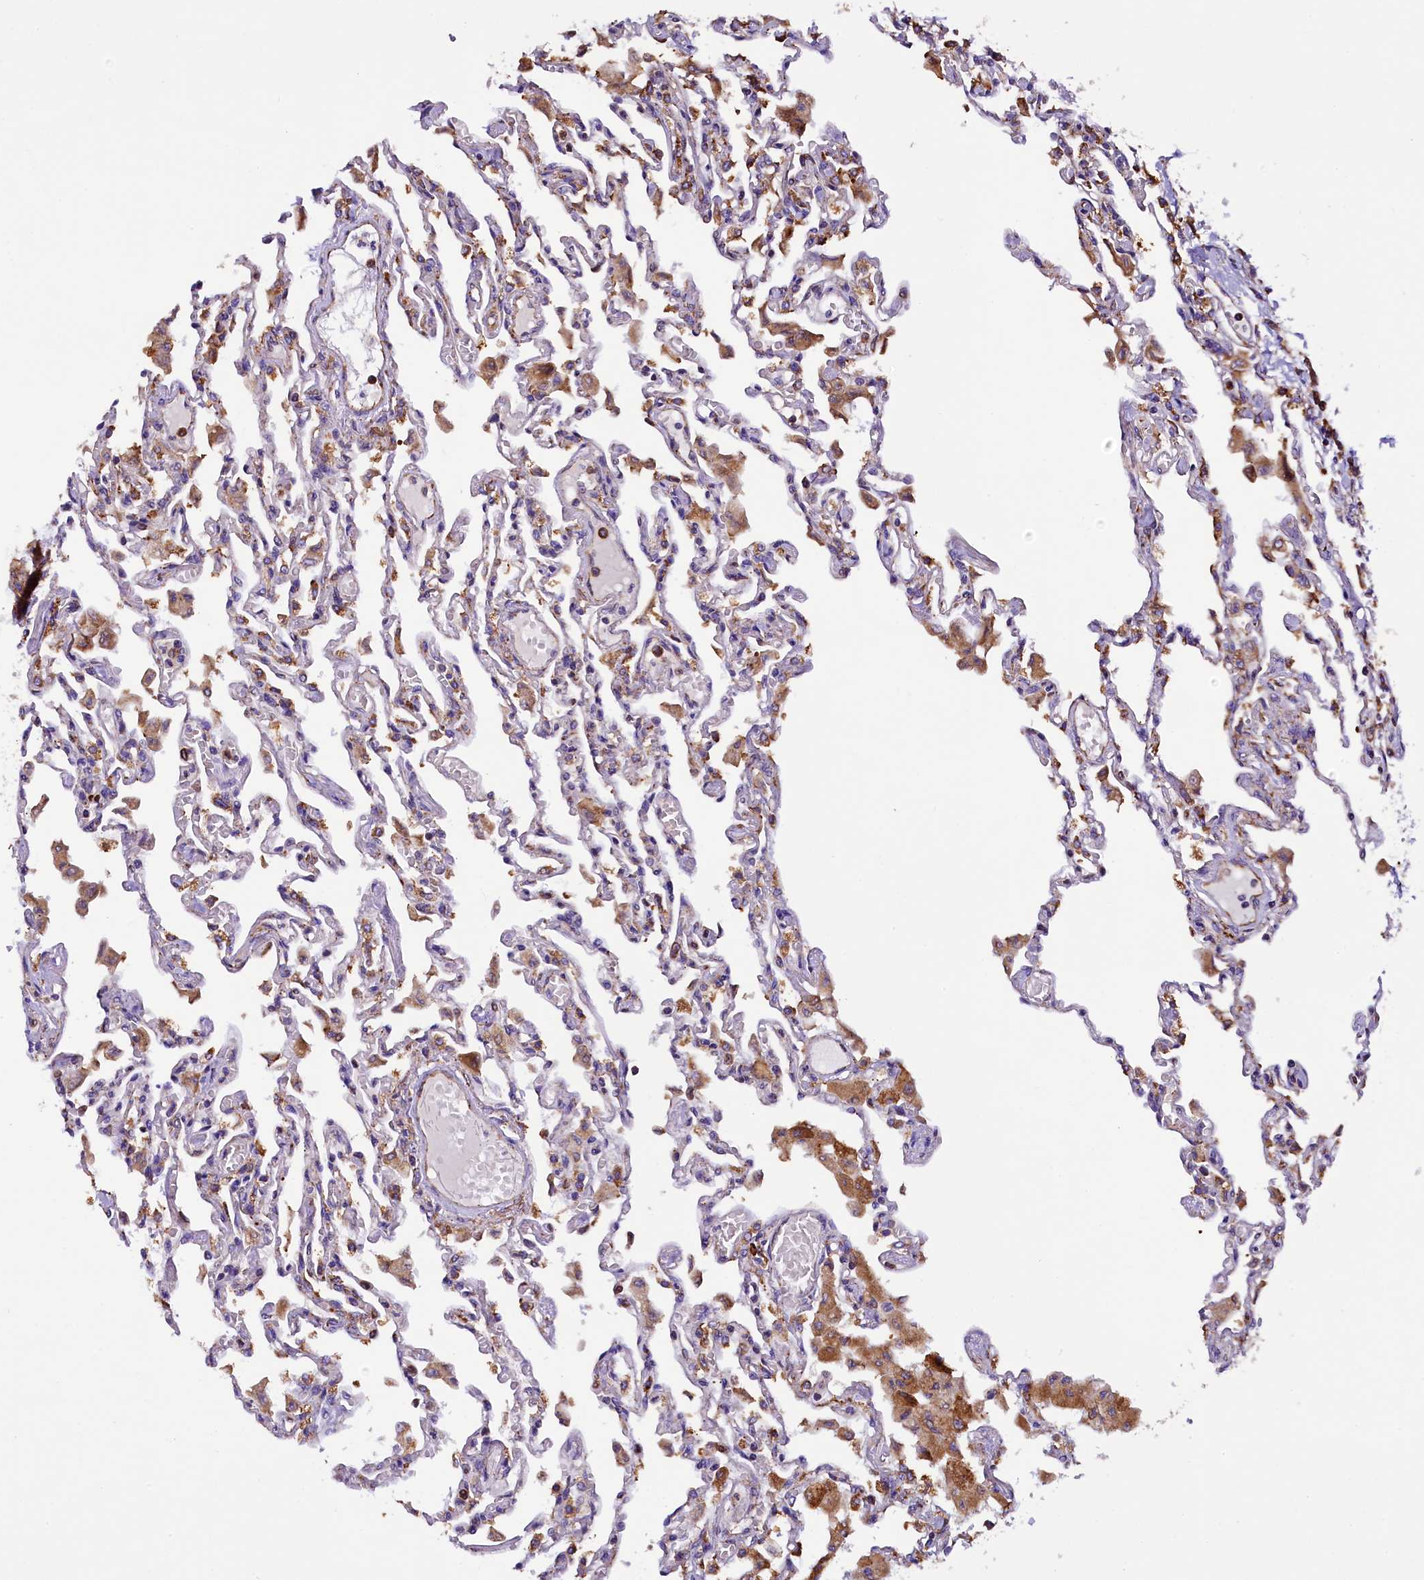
{"staining": {"intensity": "moderate", "quantity": "<25%", "location": "cytoplasmic/membranous"}, "tissue": "lung", "cell_type": "Alveolar cells", "image_type": "normal", "snomed": [{"axis": "morphology", "description": "Normal tissue, NOS"}, {"axis": "topography", "description": "Bronchus"}, {"axis": "topography", "description": "Lung"}], "caption": "Protein expression analysis of benign human lung reveals moderate cytoplasmic/membranous staining in approximately <25% of alveolar cells. Ihc stains the protein in brown and the nuclei are stained blue.", "gene": "CAPS2", "patient": {"sex": "female", "age": 49}}